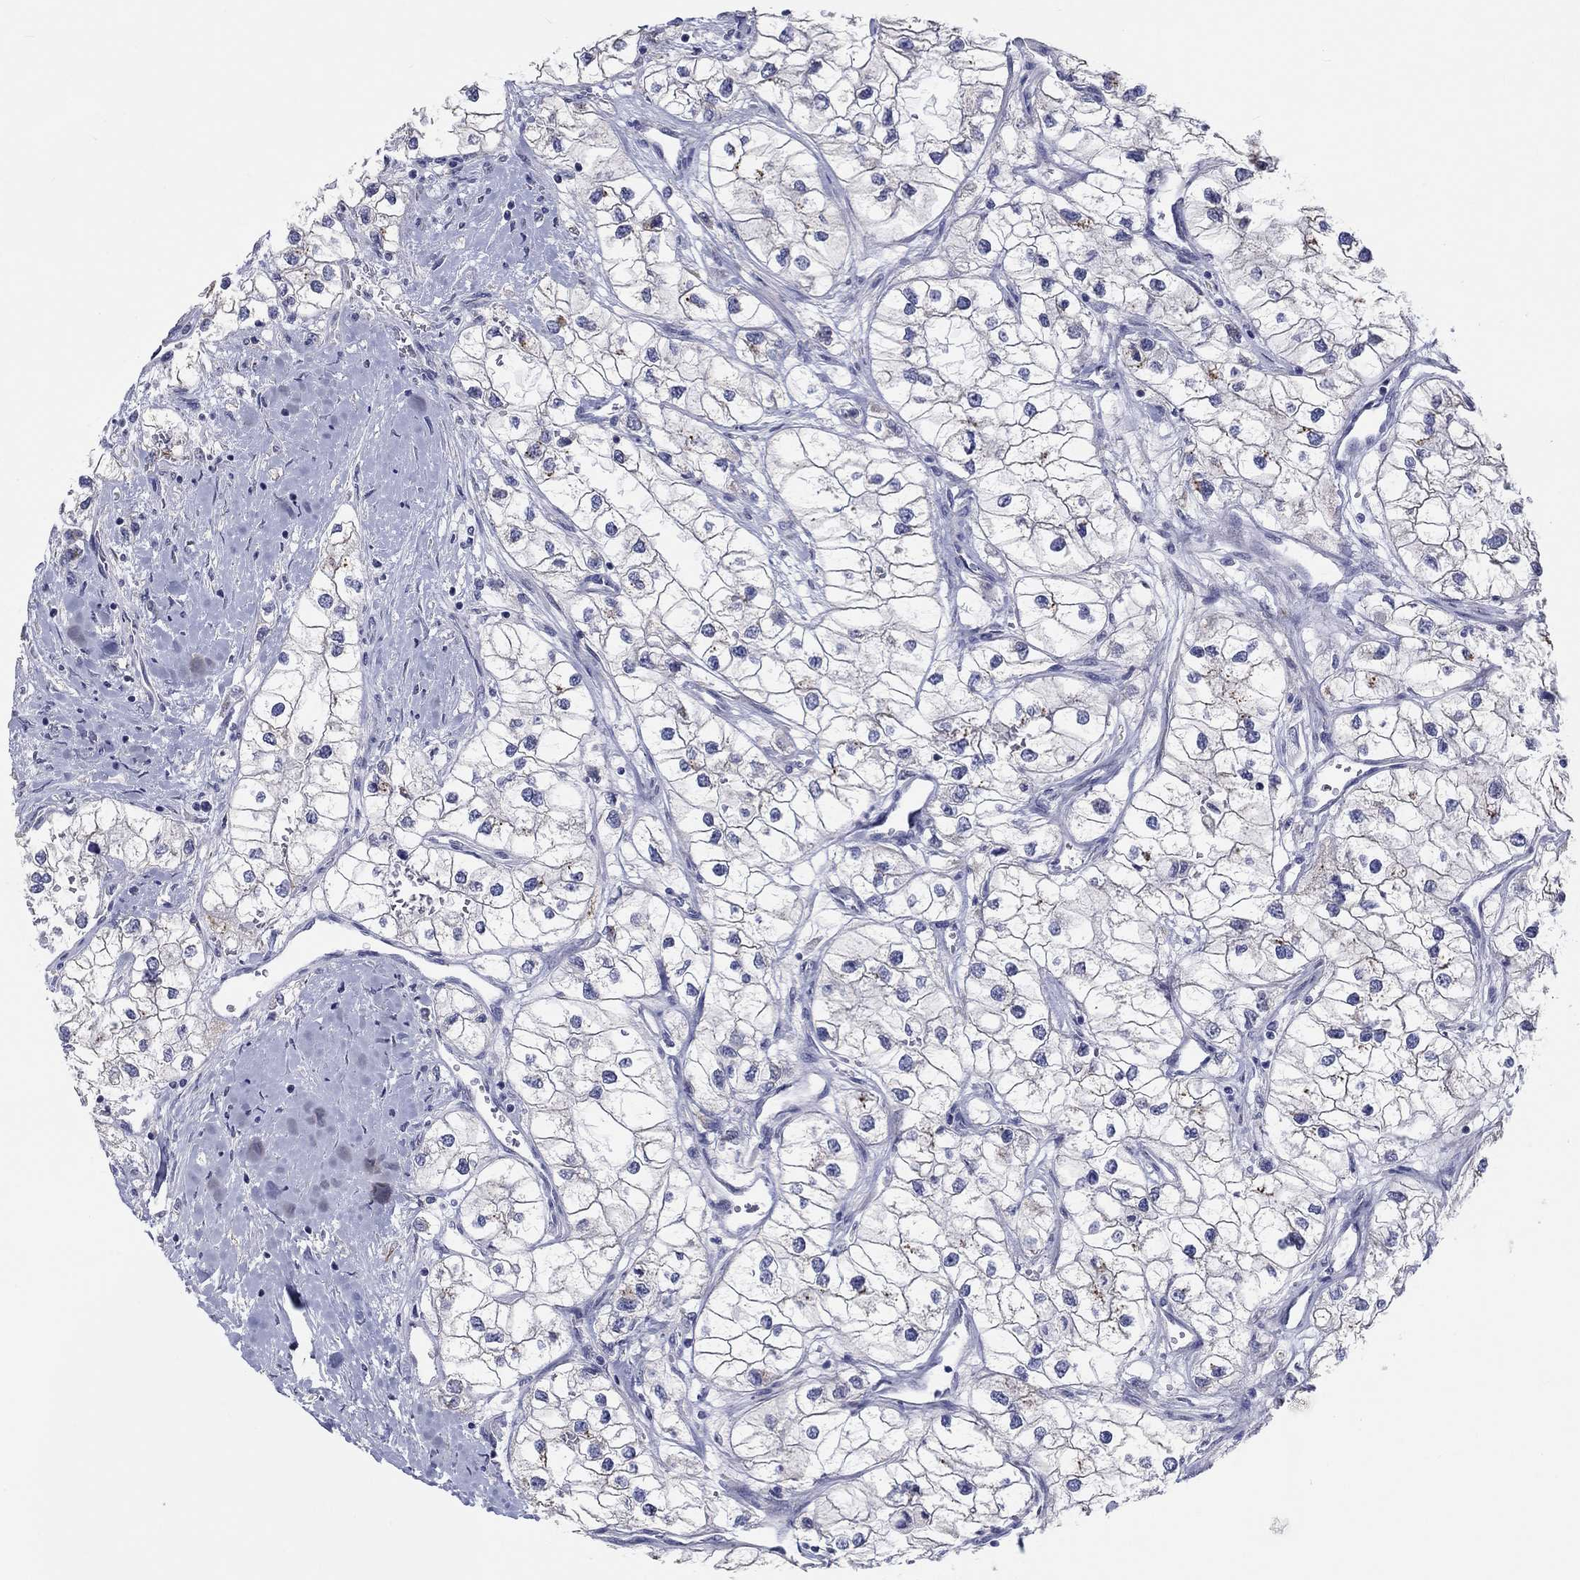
{"staining": {"intensity": "negative", "quantity": "none", "location": "none"}, "tissue": "renal cancer", "cell_type": "Tumor cells", "image_type": "cancer", "snomed": [{"axis": "morphology", "description": "Adenocarcinoma, NOS"}, {"axis": "topography", "description": "Kidney"}], "caption": "Immunohistochemistry photomicrograph of neoplastic tissue: human renal adenocarcinoma stained with DAB demonstrates no significant protein staining in tumor cells.", "gene": "LRRC4C", "patient": {"sex": "male", "age": 59}}